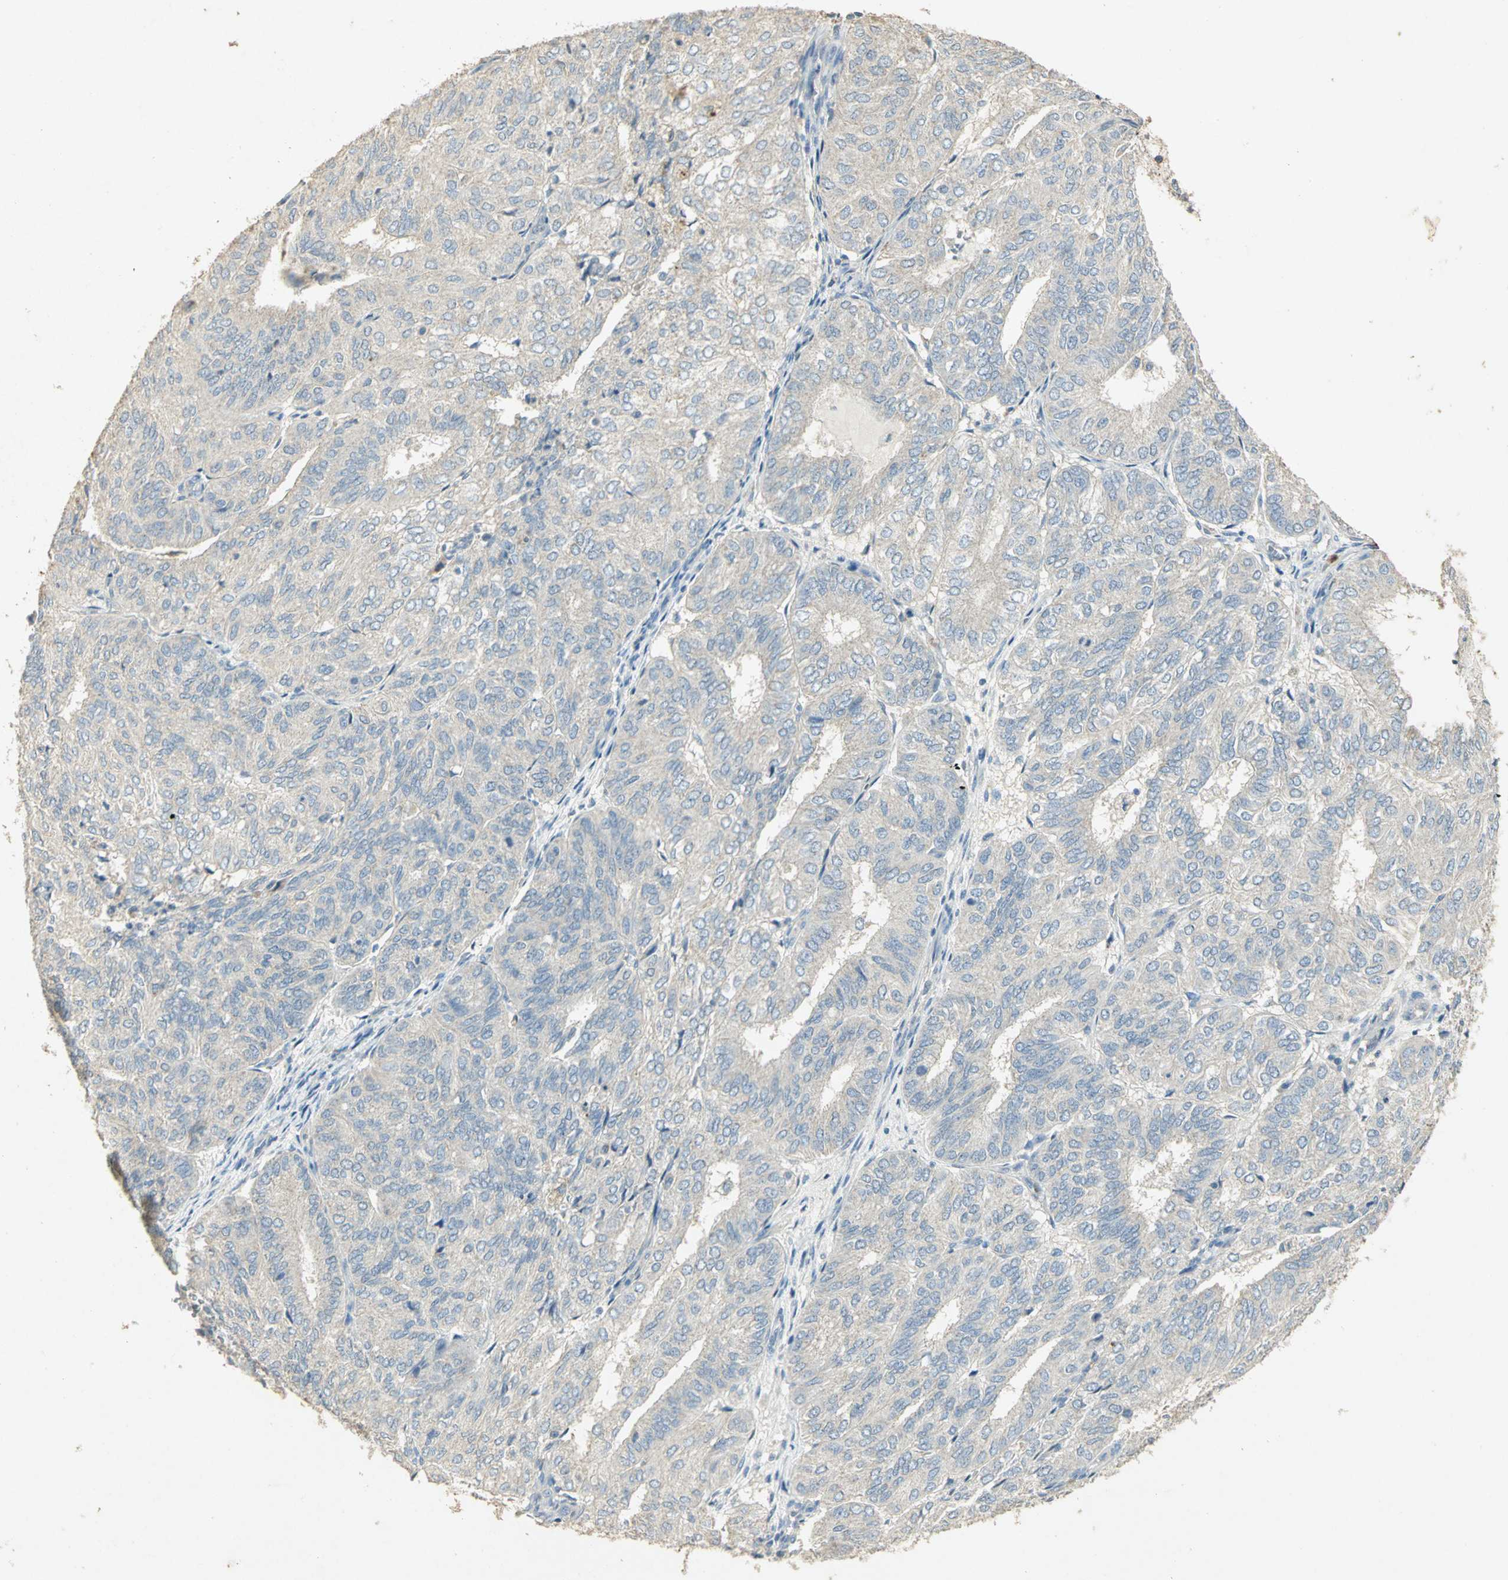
{"staining": {"intensity": "negative", "quantity": "none", "location": "none"}, "tissue": "endometrial cancer", "cell_type": "Tumor cells", "image_type": "cancer", "snomed": [{"axis": "morphology", "description": "Adenocarcinoma, NOS"}, {"axis": "topography", "description": "Uterus"}], "caption": "Immunohistochemistry (IHC) photomicrograph of endometrial cancer (adenocarcinoma) stained for a protein (brown), which exhibits no positivity in tumor cells.", "gene": "ASB9", "patient": {"sex": "female", "age": 60}}